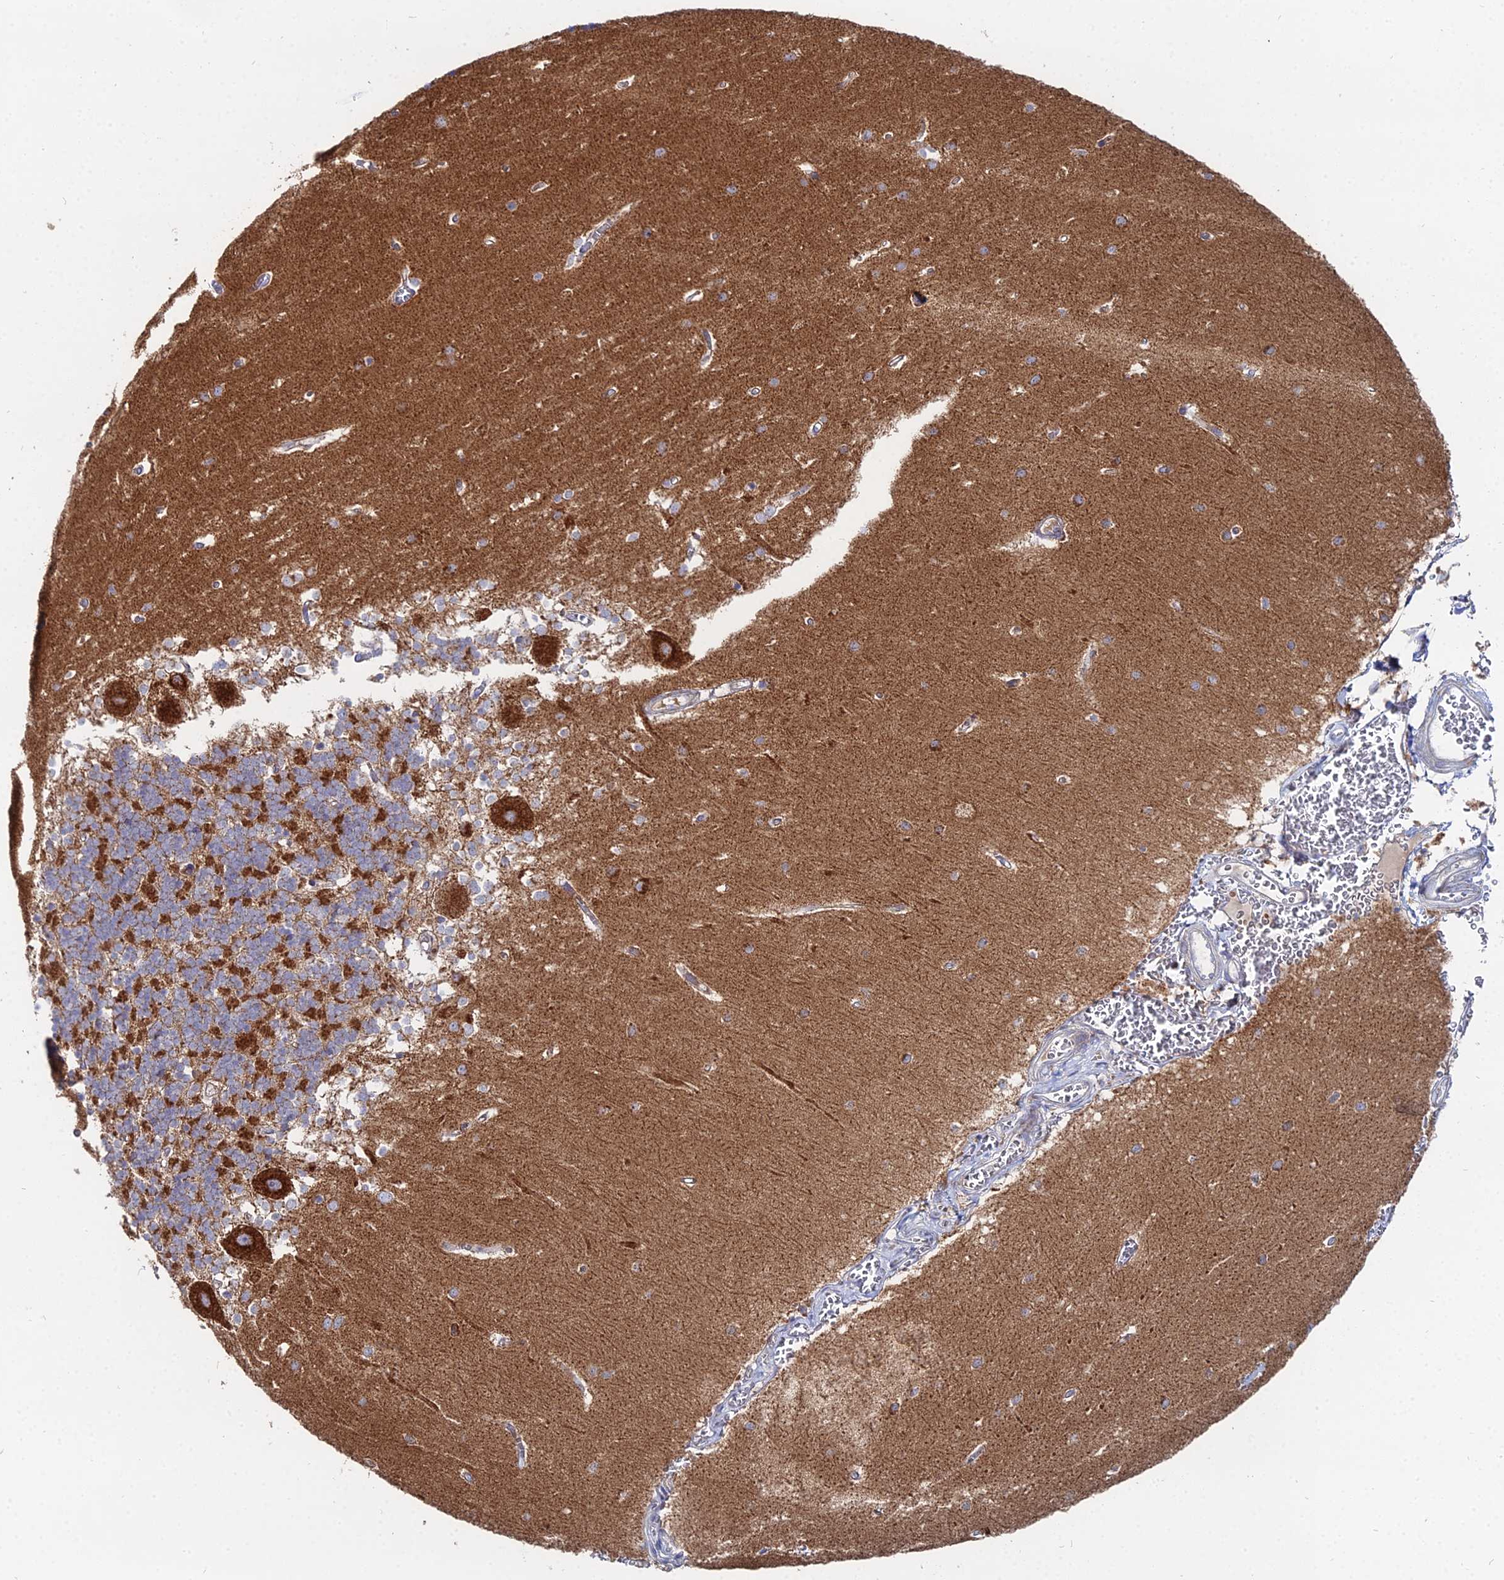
{"staining": {"intensity": "strong", "quantity": "25%-75%", "location": "cytoplasmic/membranous"}, "tissue": "cerebellum", "cell_type": "Cells in granular layer", "image_type": "normal", "snomed": [{"axis": "morphology", "description": "Normal tissue, NOS"}, {"axis": "topography", "description": "Cerebellum"}], "caption": "The photomicrograph reveals staining of benign cerebellum, revealing strong cytoplasmic/membranous protein expression (brown color) within cells in granular layer. (Brightfield microscopy of DAB IHC at high magnification).", "gene": "MPC1", "patient": {"sex": "male", "age": 37}}